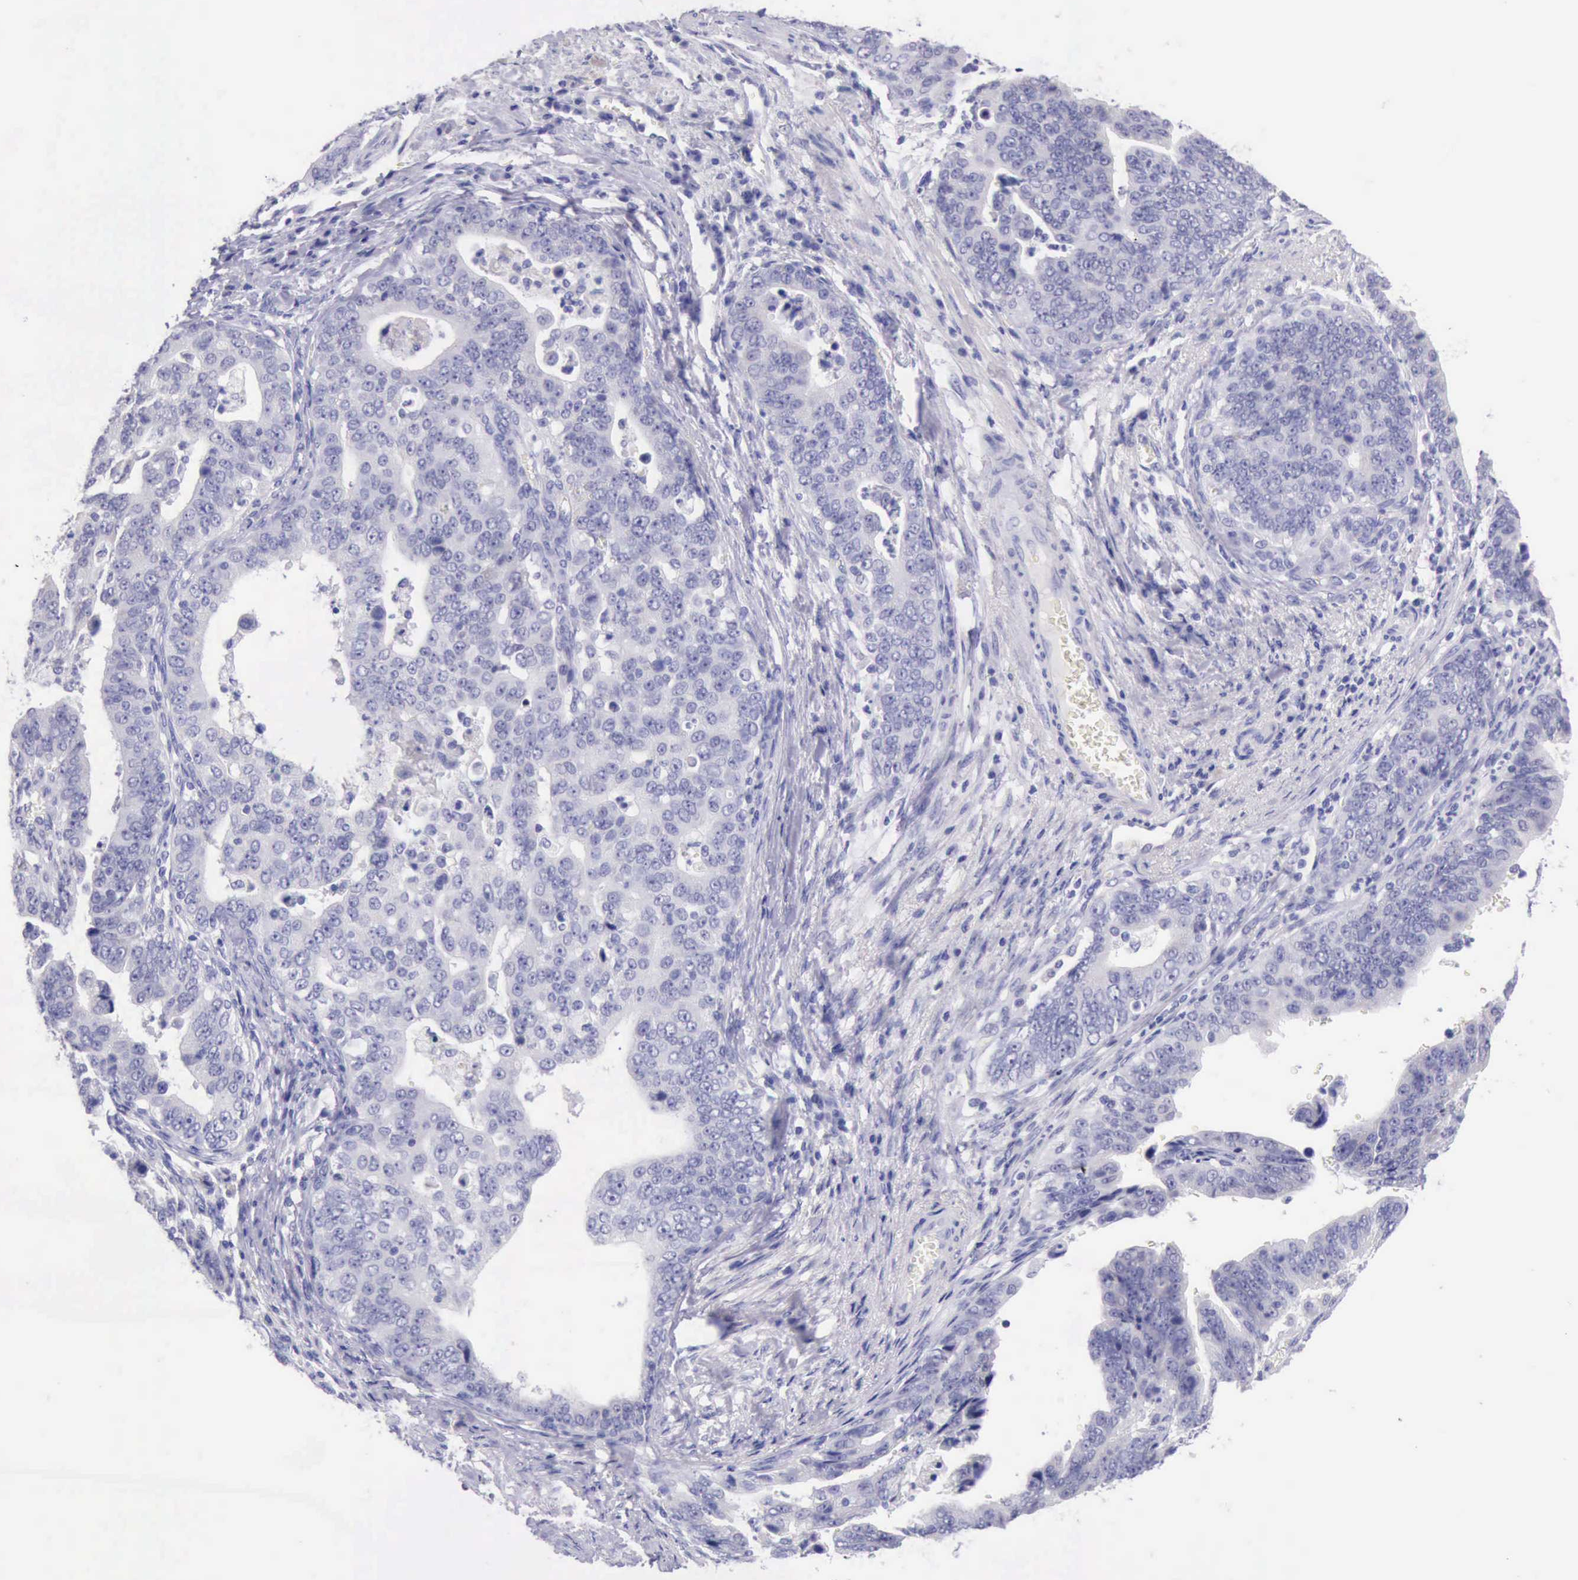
{"staining": {"intensity": "negative", "quantity": "none", "location": "none"}, "tissue": "stomach cancer", "cell_type": "Tumor cells", "image_type": "cancer", "snomed": [{"axis": "morphology", "description": "Adenocarcinoma, NOS"}, {"axis": "topography", "description": "Stomach, upper"}], "caption": "Immunohistochemistry of human stomach cancer (adenocarcinoma) reveals no expression in tumor cells.", "gene": "LRFN5", "patient": {"sex": "female", "age": 50}}